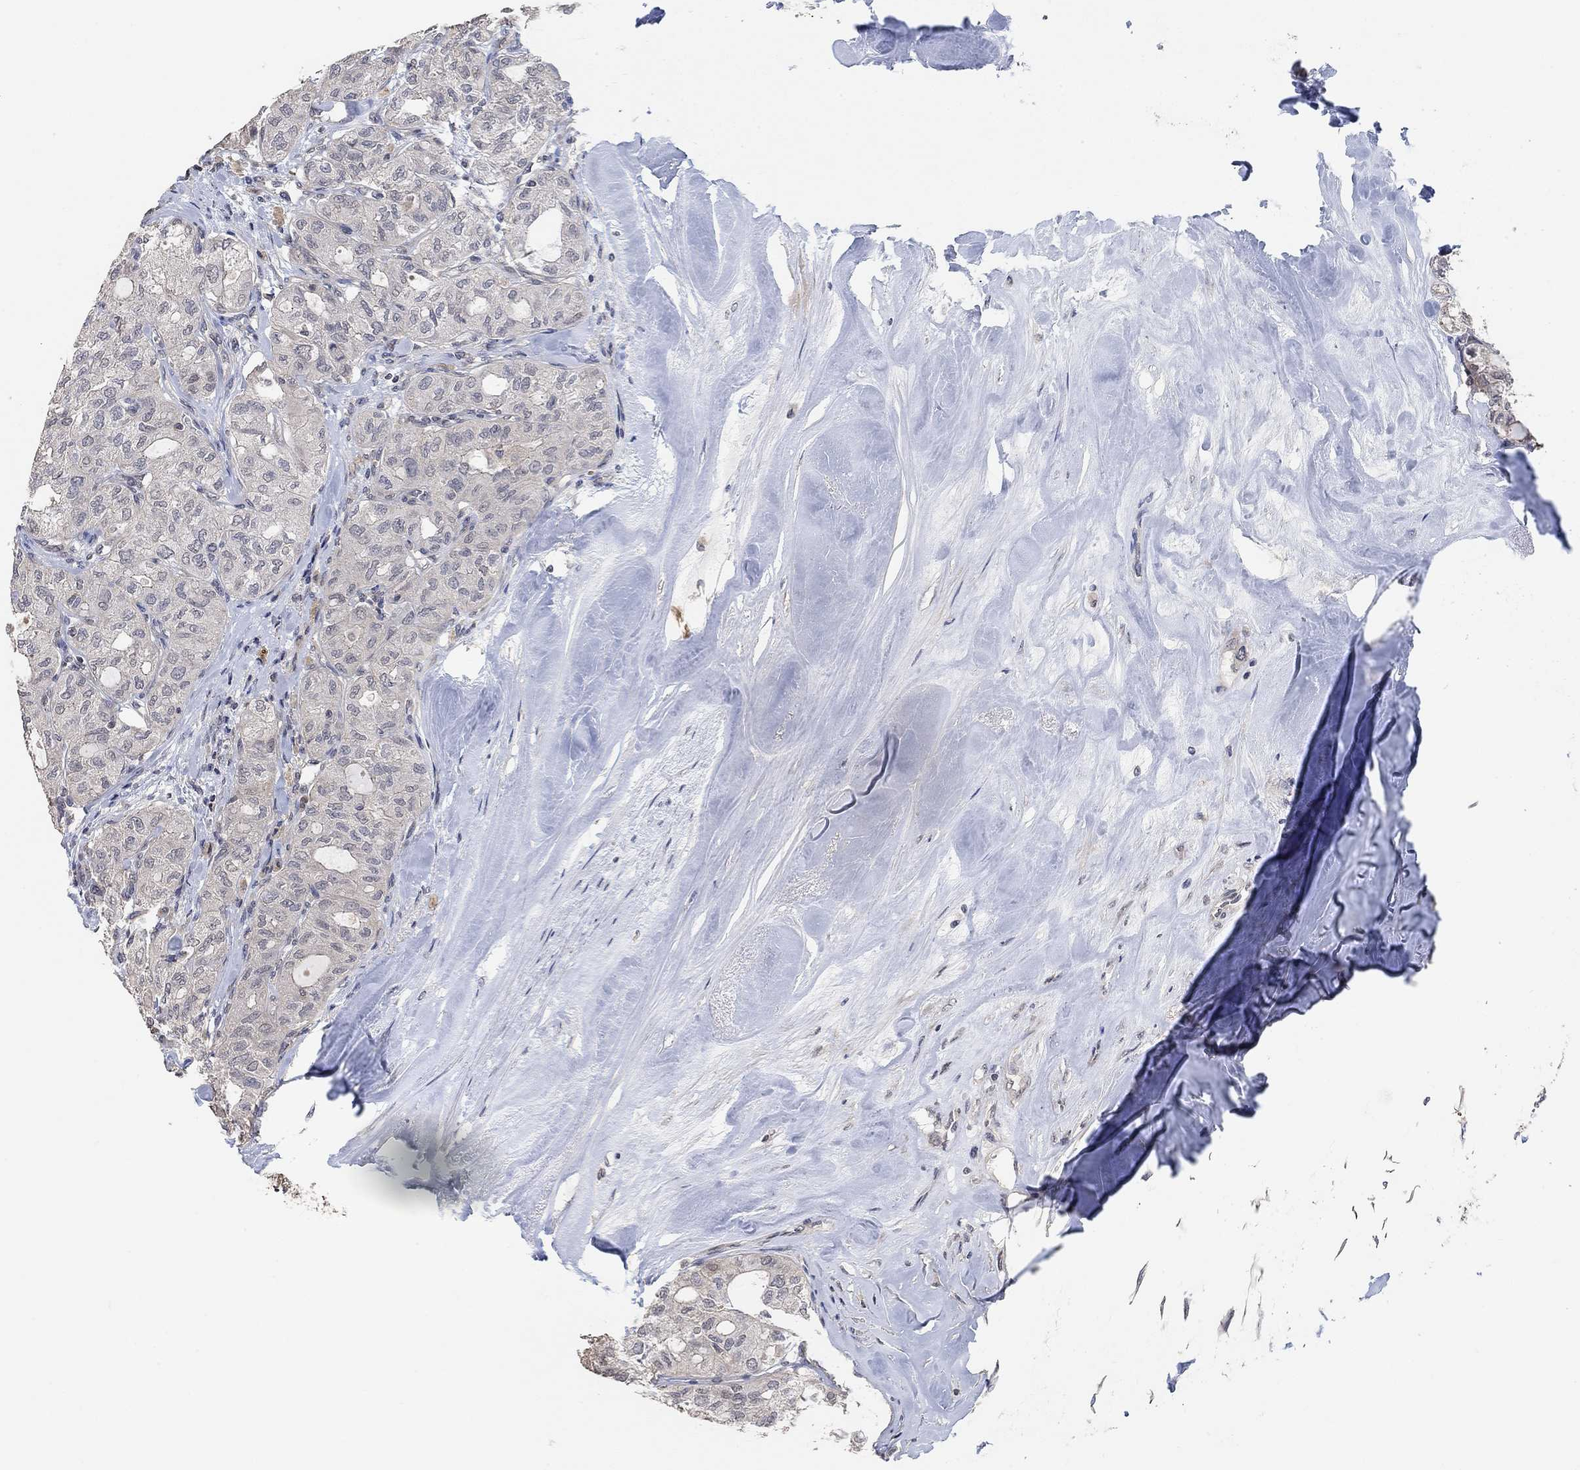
{"staining": {"intensity": "negative", "quantity": "none", "location": "none"}, "tissue": "thyroid cancer", "cell_type": "Tumor cells", "image_type": "cancer", "snomed": [{"axis": "morphology", "description": "Follicular adenoma carcinoma, NOS"}, {"axis": "topography", "description": "Thyroid gland"}], "caption": "The micrograph displays no staining of tumor cells in follicular adenoma carcinoma (thyroid).", "gene": "UNC5B", "patient": {"sex": "male", "age": 75}}